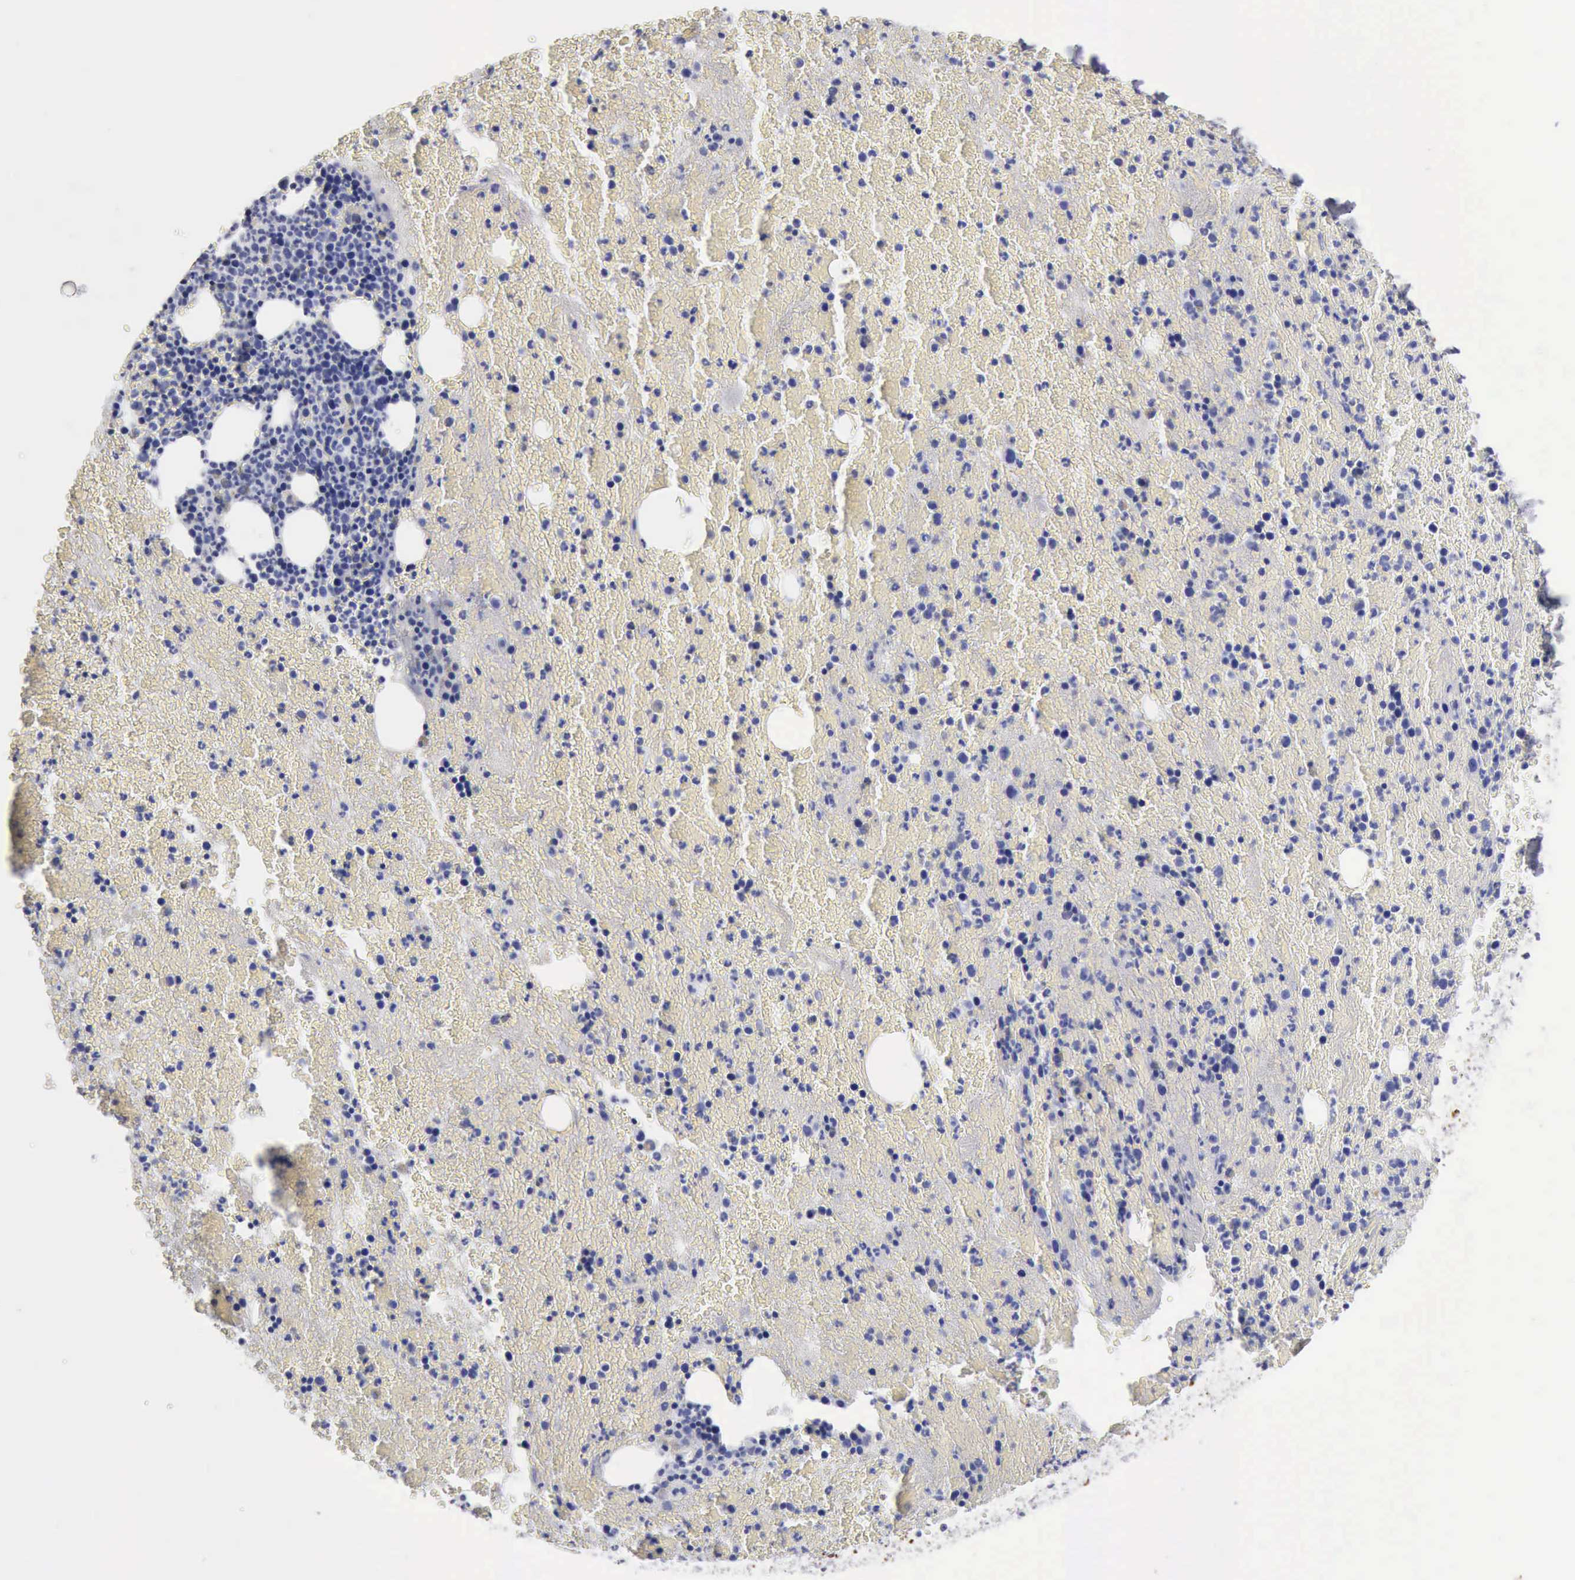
{"staining": {"intensity": "negative", "quantity": "none", "location": "none"}, "tissue": "bone marrow", "cell_type": "Hematopoietic cells", "image_type": "normal", "snomed": [{"axis": "morphology", "description": "Normal tissue, NOS"}, {"axis": "topography", "description": "Bone marrow"}], "caption": "Protein analysis of normal bone marrow reveals no significant positivity in hematopoietic cells. (IHC, brightfield microscopy, high magnification).", "gene": "CYP19A1", "patient": {"sex": "female", "age": 53}}